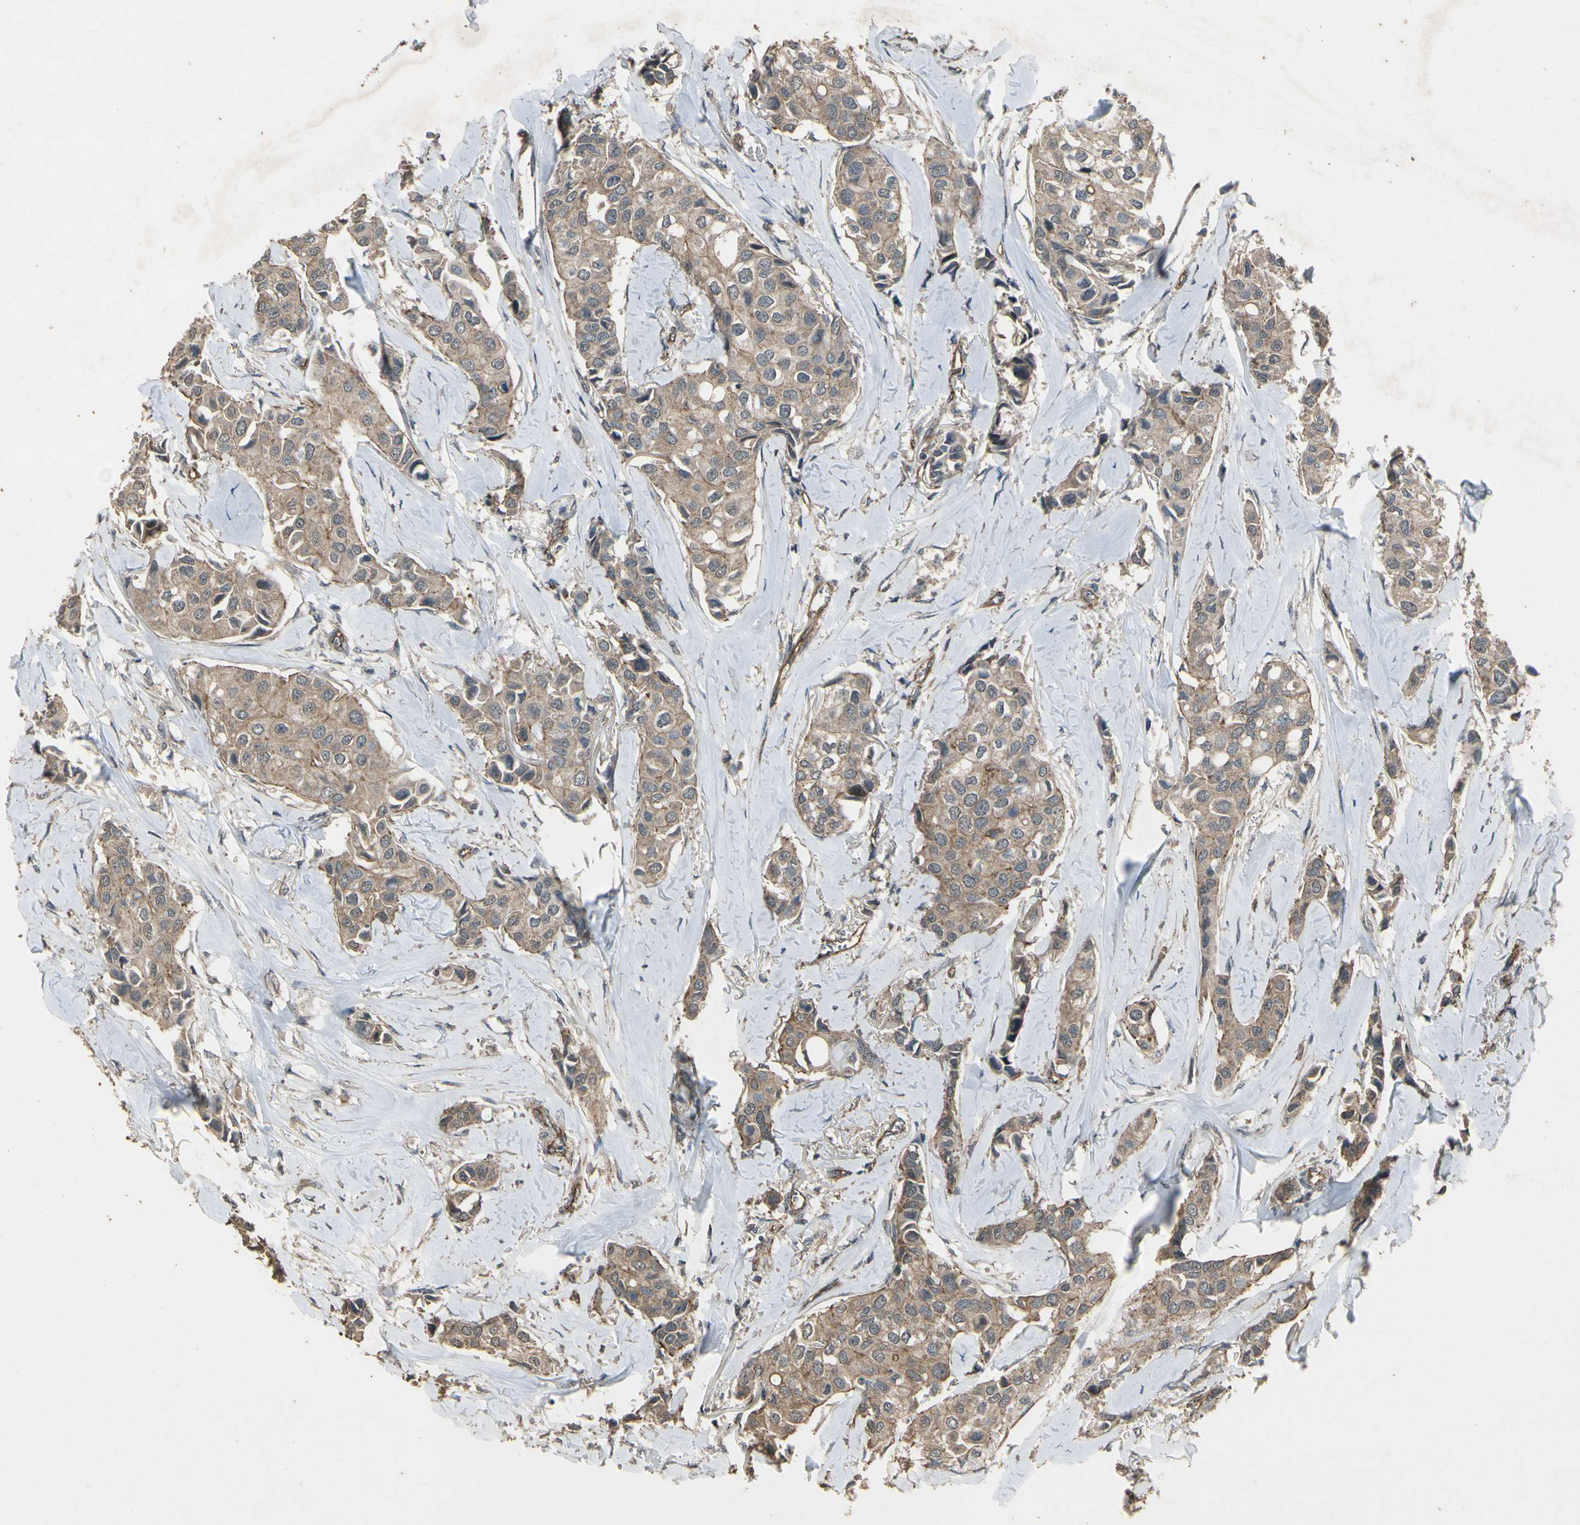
{"staining": {"intensity": "moderate", "quantity": ">75%", "location": "cytoplasmic/membranous"}, "tissue": "breast cancer", "cell_type": "Tumor cells", "image_type": "cancer", "snomed": [{"axis": "morphology", "description": "Duct carcinoma"}, {"axis": "topography", "description": "Breast"}], "caption": "Immunohistochemistry (IHC) of human intraductal carcinoma (breast) exhibits medium levels of moderate cytoplasmic/membranous positivity in about >75% of tumor cells.", "gene": "RNF180", "patient": {"sex": "female", "age": 80}}